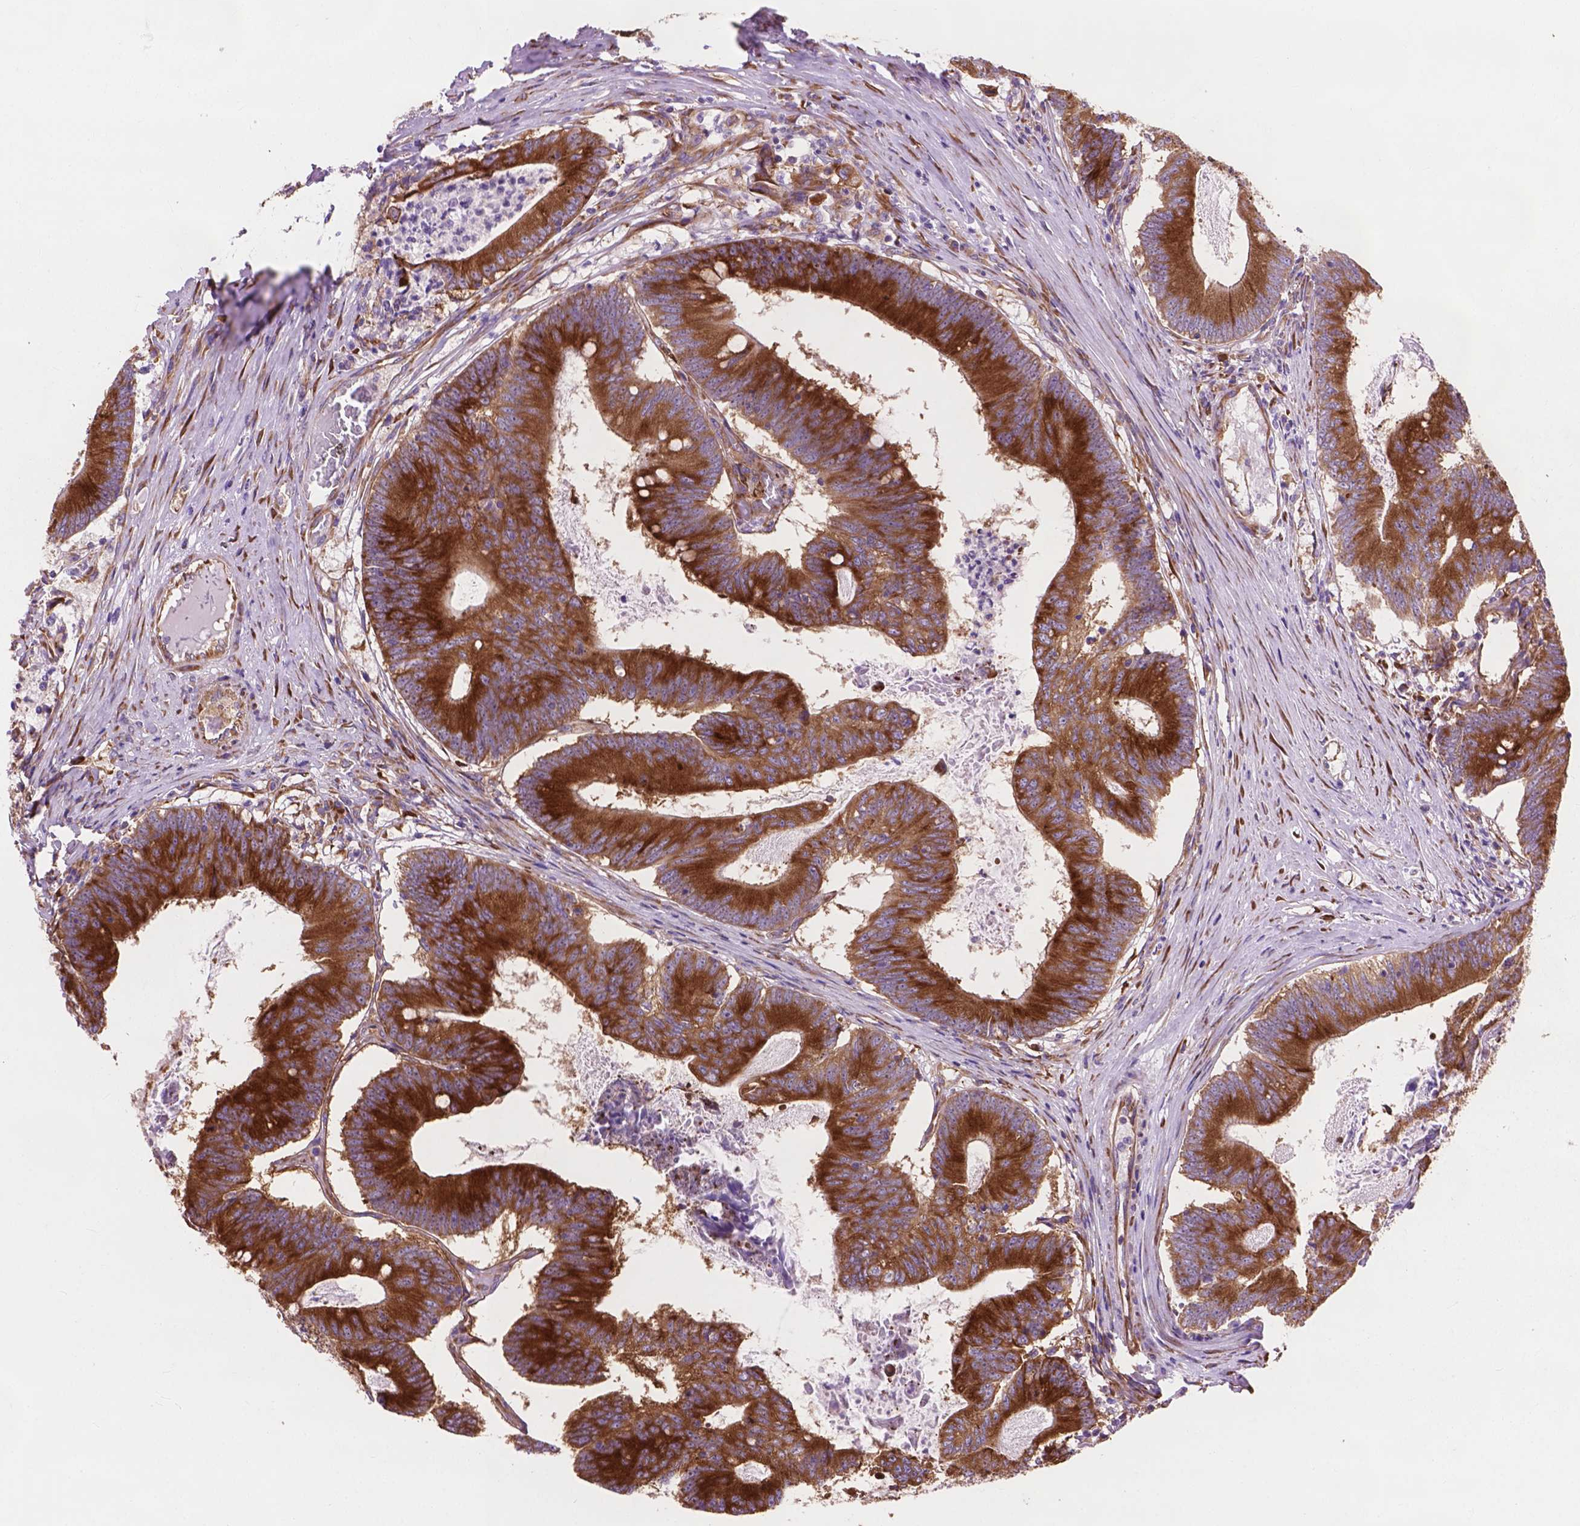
{"staining": {"intensity": "strong", "quantity": ">75%", "location": "cytoplasmic/membranous"}, "tissue": "colorectal cancer", "cell_type": "Tumor cells", "image_type": "cancer", "snomed": [{"axis": "morphology", "description": "Adenocarcinoma, NOS"}, {"axis": "topography", "description": "Colon"}], "caption": "An image of colorectal cancer stained for a protein shows strong cytoplasmic/membranous brown staining in tumor cells.", "gene": "RPL37A", "patient": {"sex": "female", "age": 70}}